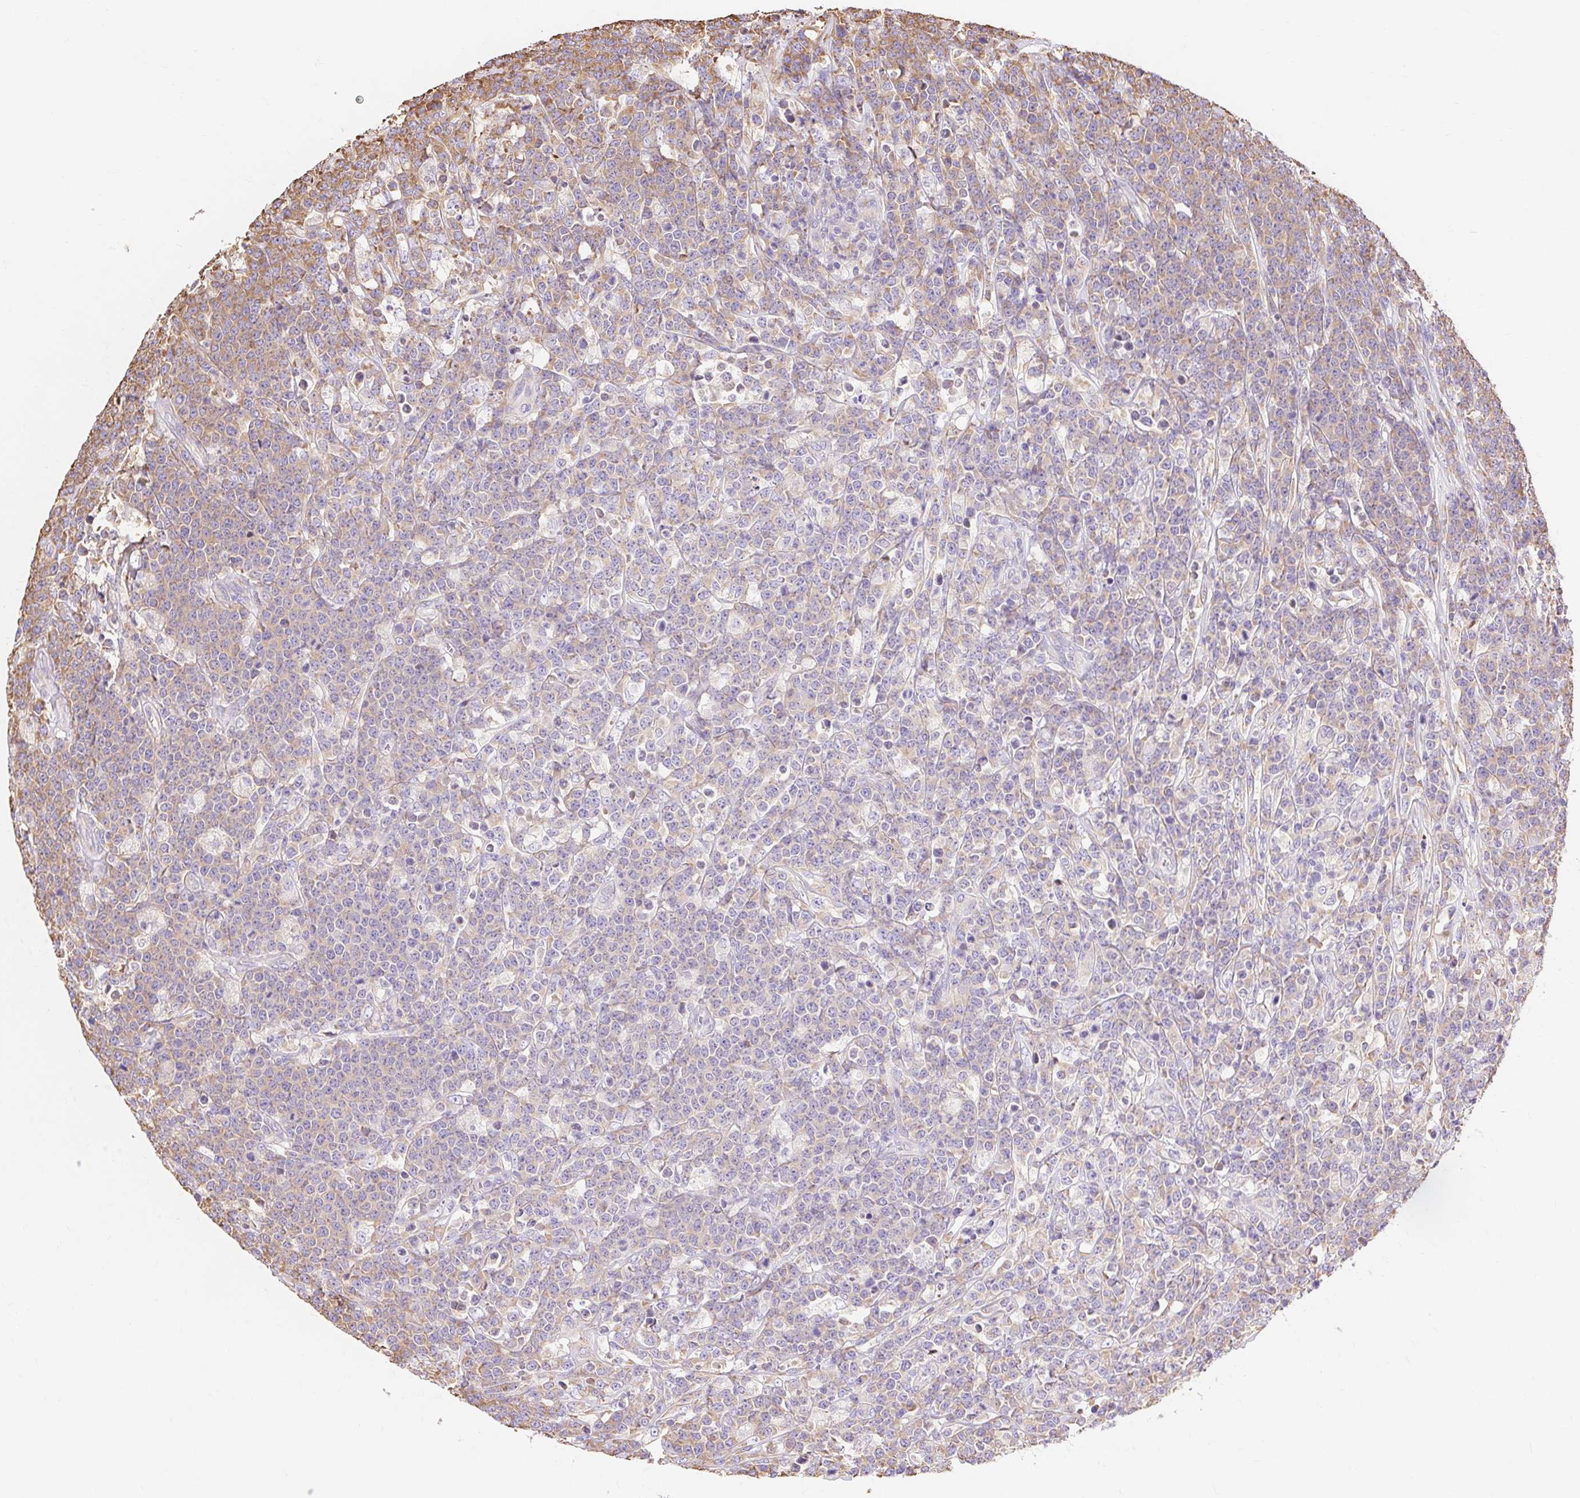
{"staining": {"intensity": "negative", "quantity": "none", "location": "none"}, "tissue": "lymphoma", "cell_type": "Tumor cells", "image_type": "cancer", "snomed": [{"axis": "morphology", "description": "Malignant lymphoma, non-Hodgkin's type, High grade"}, {"axis": "topography", "description": "Small intestine"}], "caption": "Tumor cells show no significant protein staining in lymphoma.", "gene": "RPS17", "patient": {"sex": "male", "age": 8}}